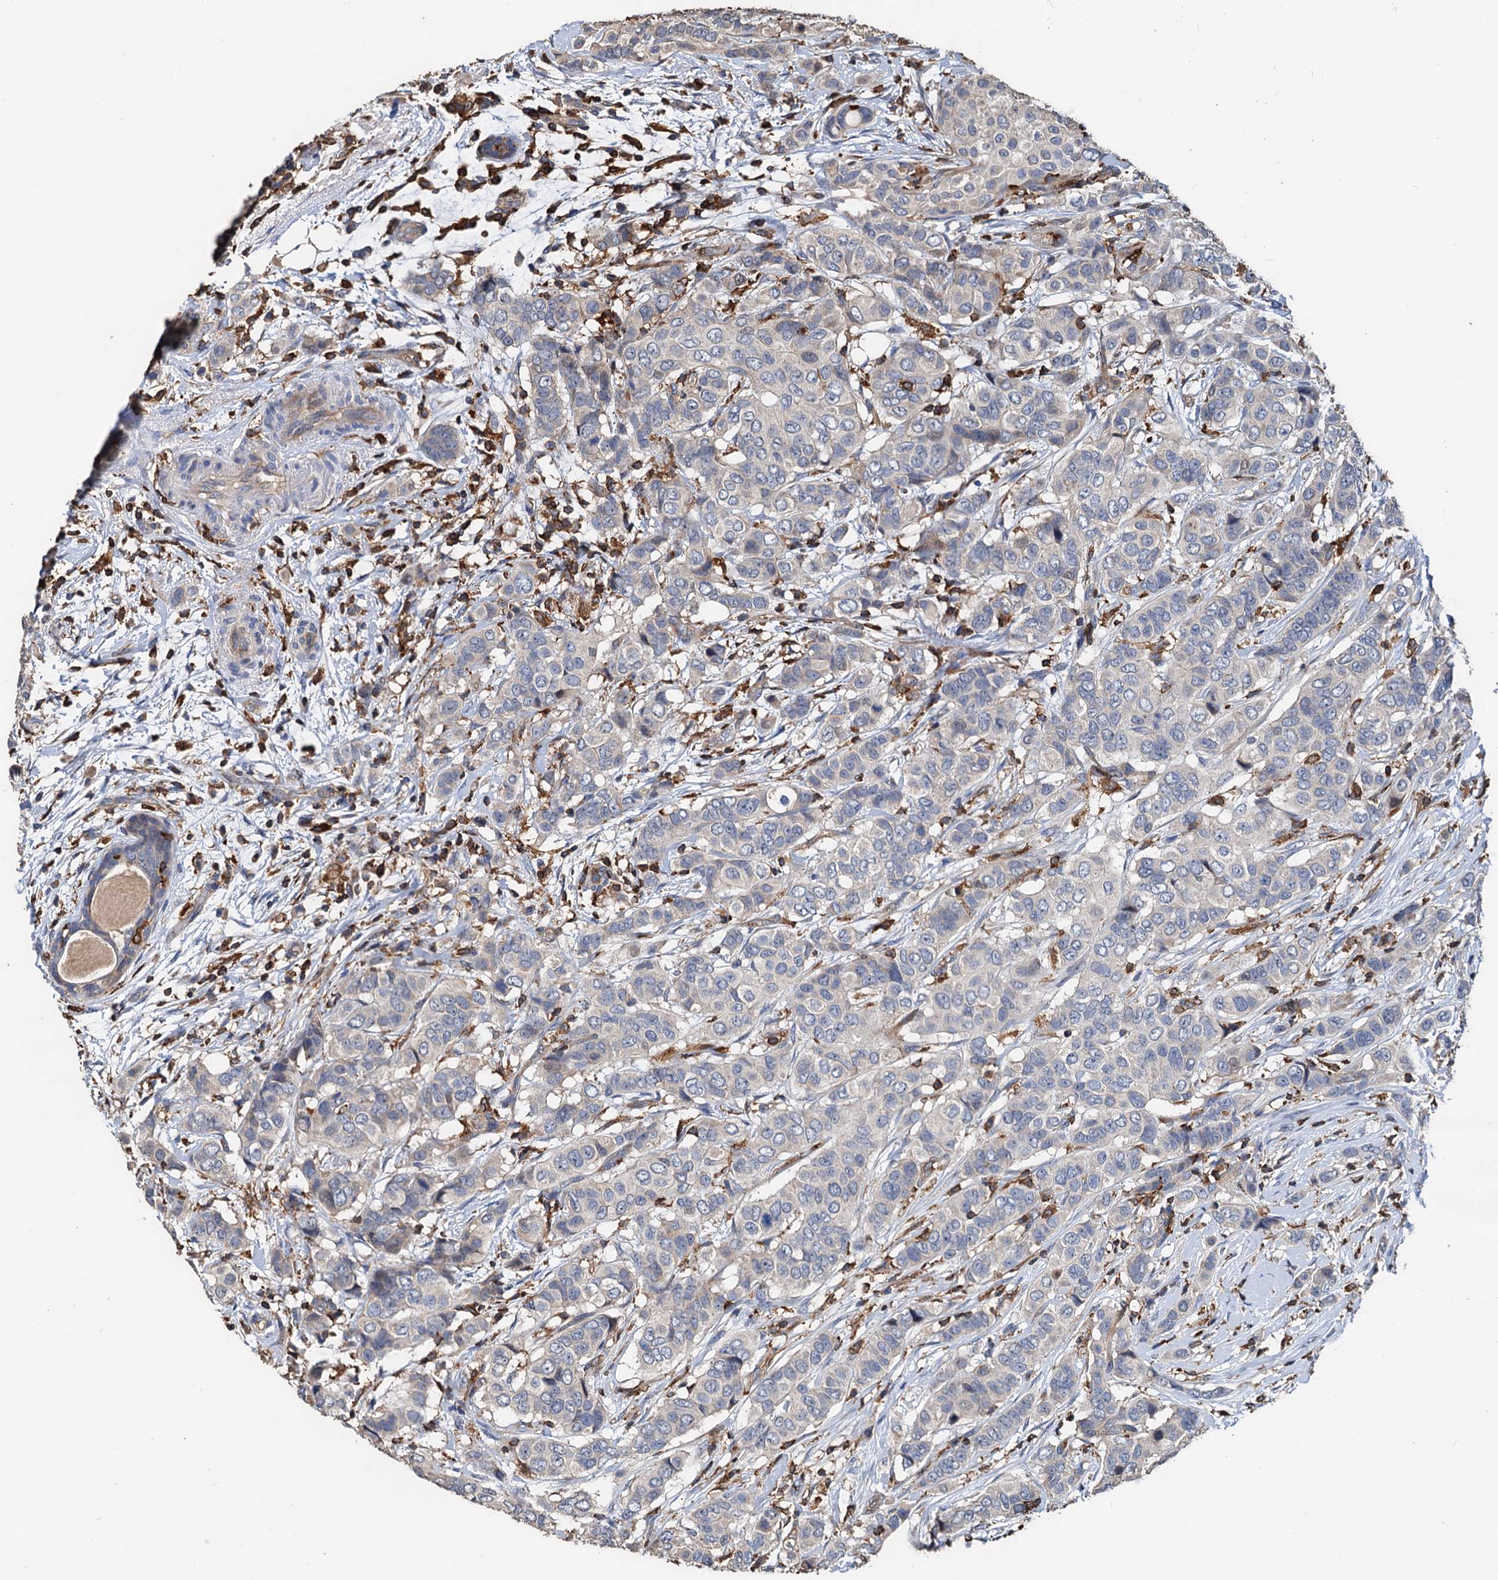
{"staining": {"intensity": "negative", "quantity": "none", "location": "none"}, "tissue": "breast cancer", "cell_type": "Tumor cells", "image_type": "cancer", "snomed": [{"axis": "morphology", "description": "Lobular carcinoma"}, {"axis": "topography", "description": "Breast"}], "caption": "Breast lobular carcinoma was stained to show a protein in brown. There is no significant positivity in tumor cells. Nuclei are stained in blue.", "gene": "LCP2", "patient": {"sex": "female", "age": 51}}